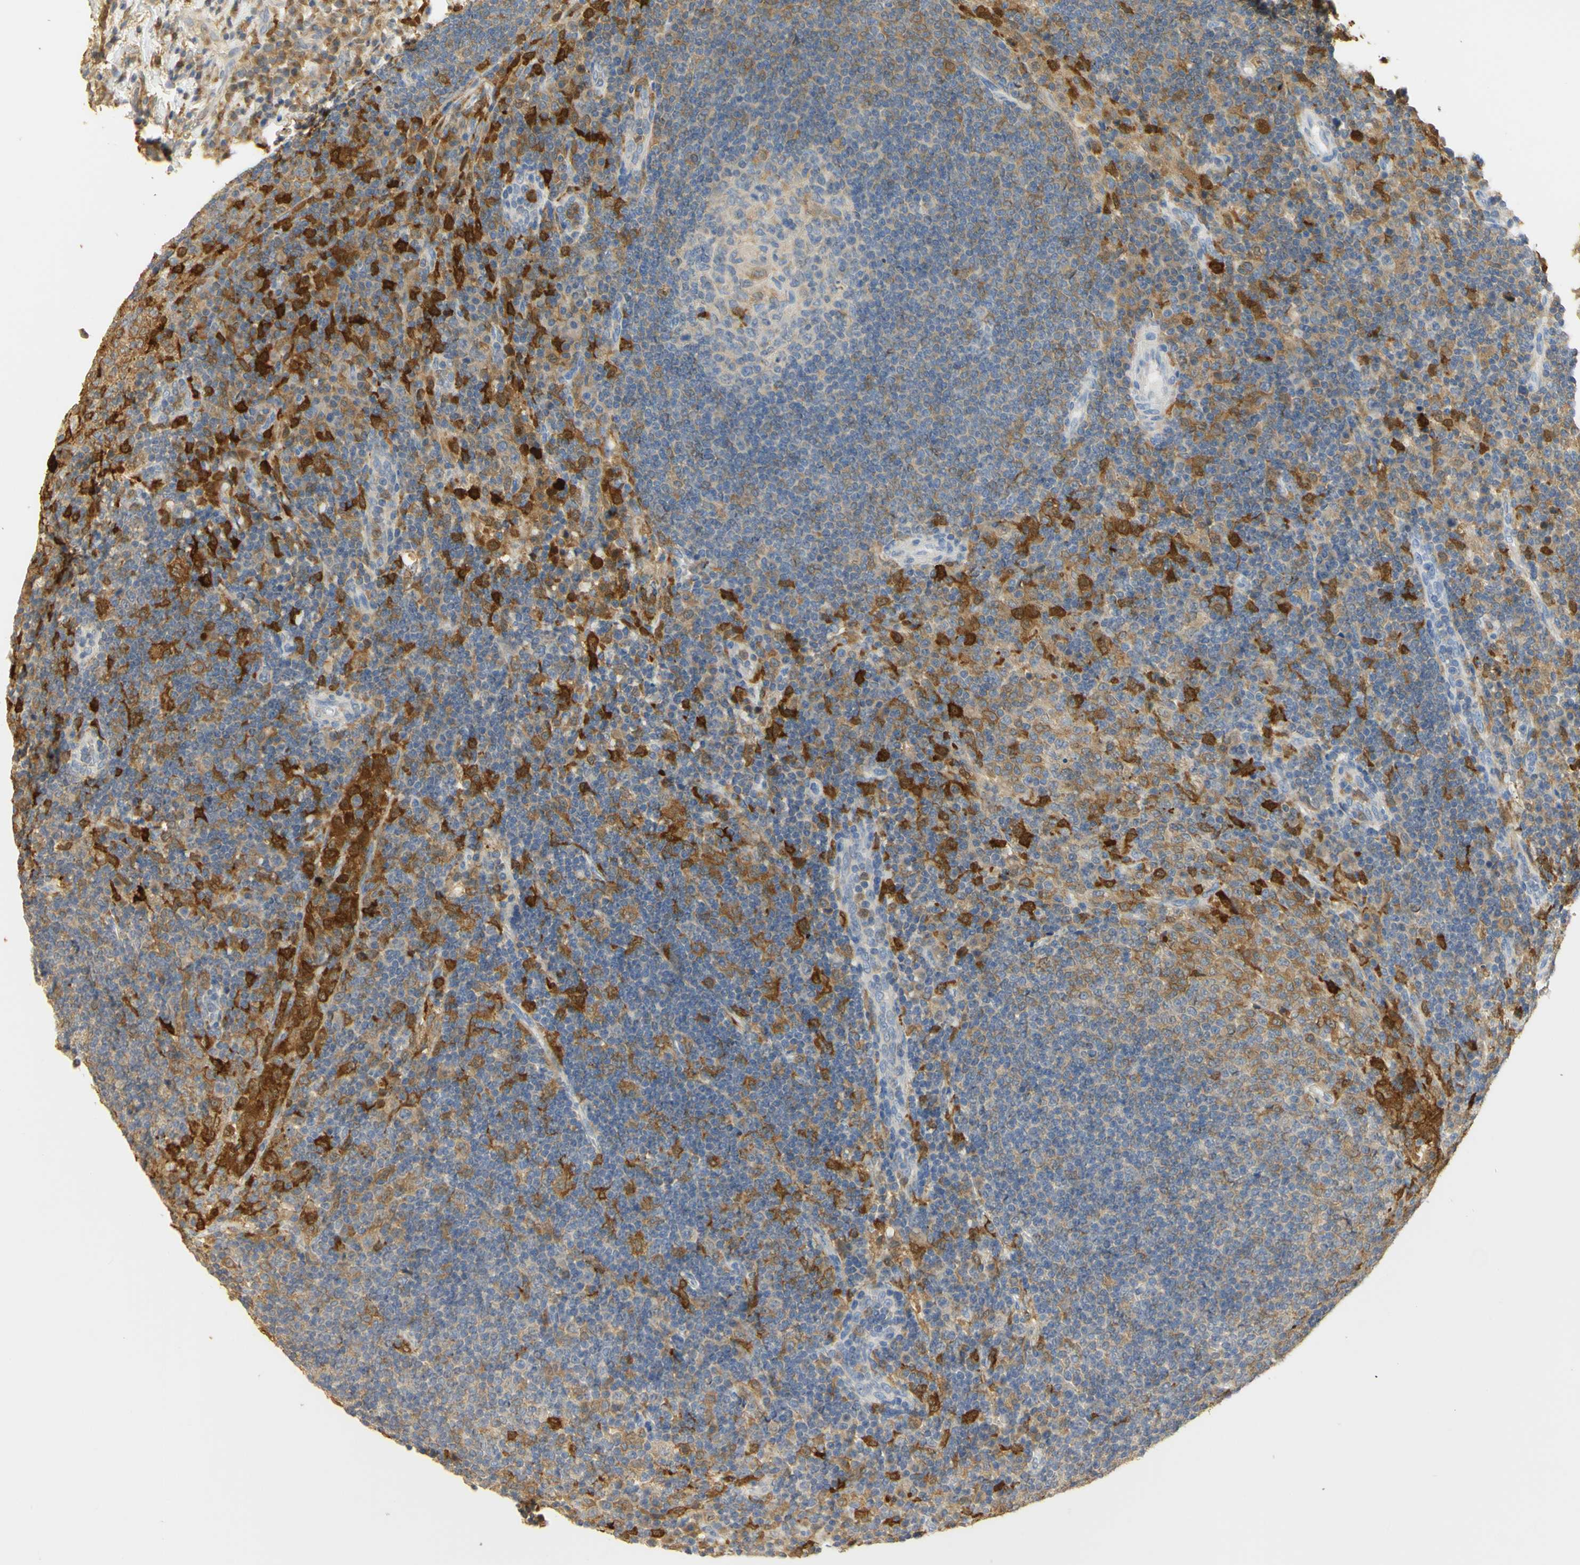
{"staining": {"intensity": "weak", "quantity": "25%-75%", "location": "cytoplasmic/membranous"}, "tissue": "lymph node", "cell_type": "Germinal center cells", "image_type": "normal", "snomed": [{"axis": "morphology", "description": "Normal tissue, NOS"}, {"axis": "topography", "description": "Lymph node"}], "caption": "Lymph node stained with a brown dye displays weak cytoplasmic/membranous positive positivity in approximately 25%-75% of germinal center cells.", "gene": "PAK1", "patient": {"sex": "female", "age": 53}}